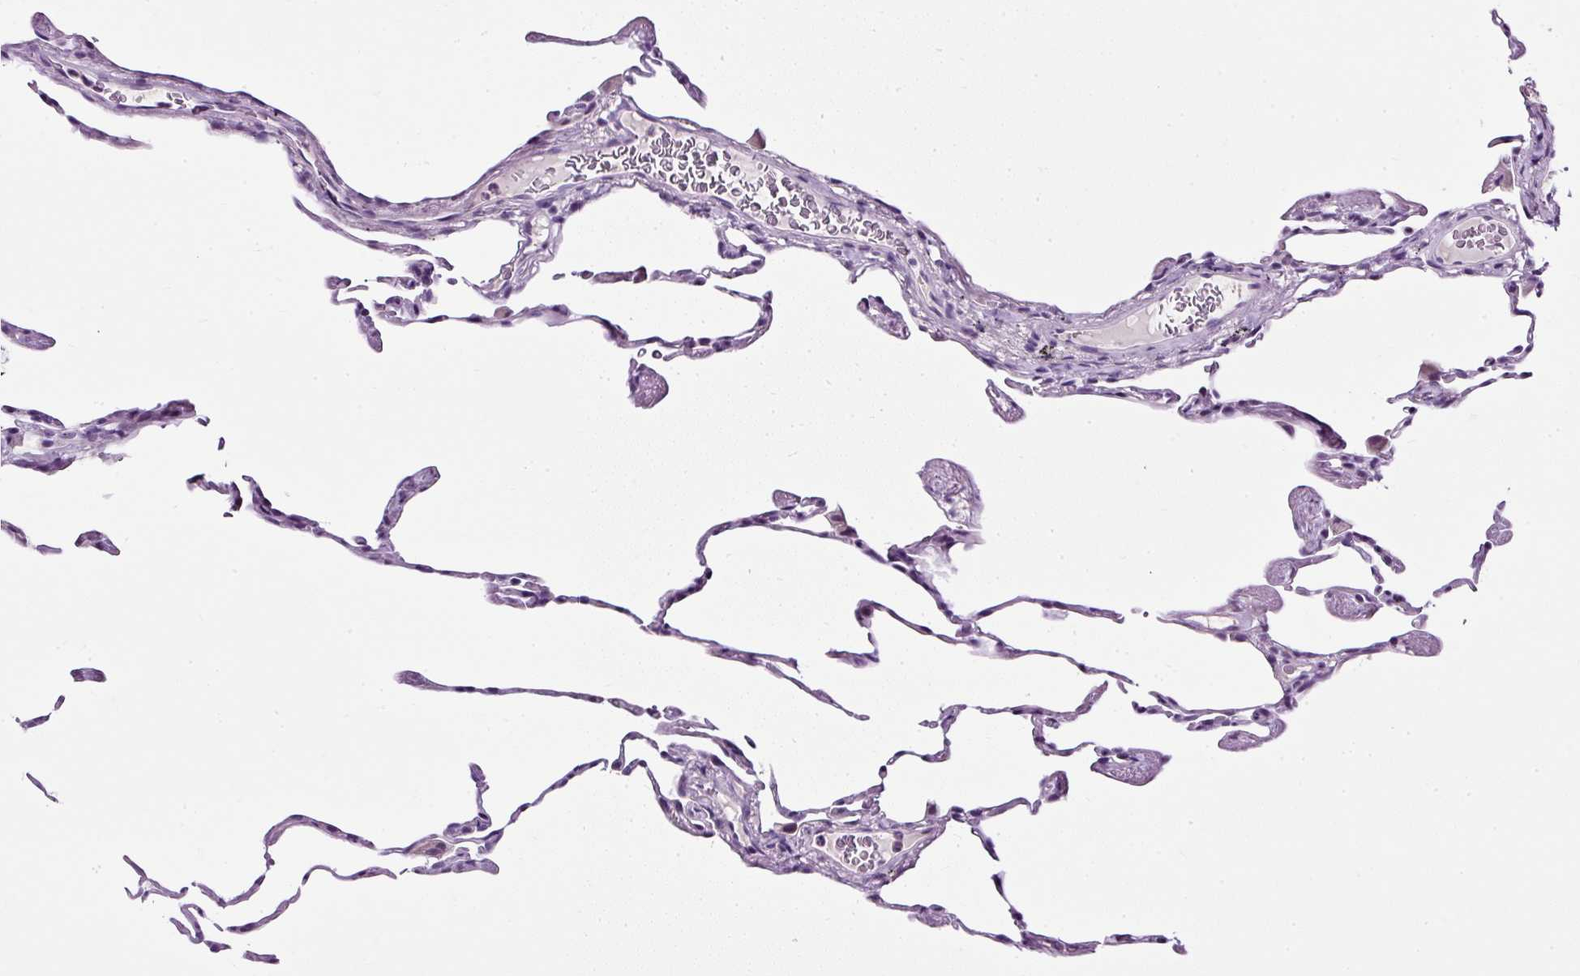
{"staining": {"intensity": "negative", "quantity": "none", "location": "none"}, "tissue": "lung", "cell_type": "Alveolar cells", "image_type": "normal", "snomed": [{"axis": "morphology", "description": "Normal tissue, NOS"}, {"axis": "topography", "description": "Lung"}], "caption": "DAB (3,3'-diaminobenzidine) immunohistochemical staining of normal lung reveals no significant staining in alveolar cells.", "gene": "ATP2A1", "patient": {"sex": "female", "age": 57}}